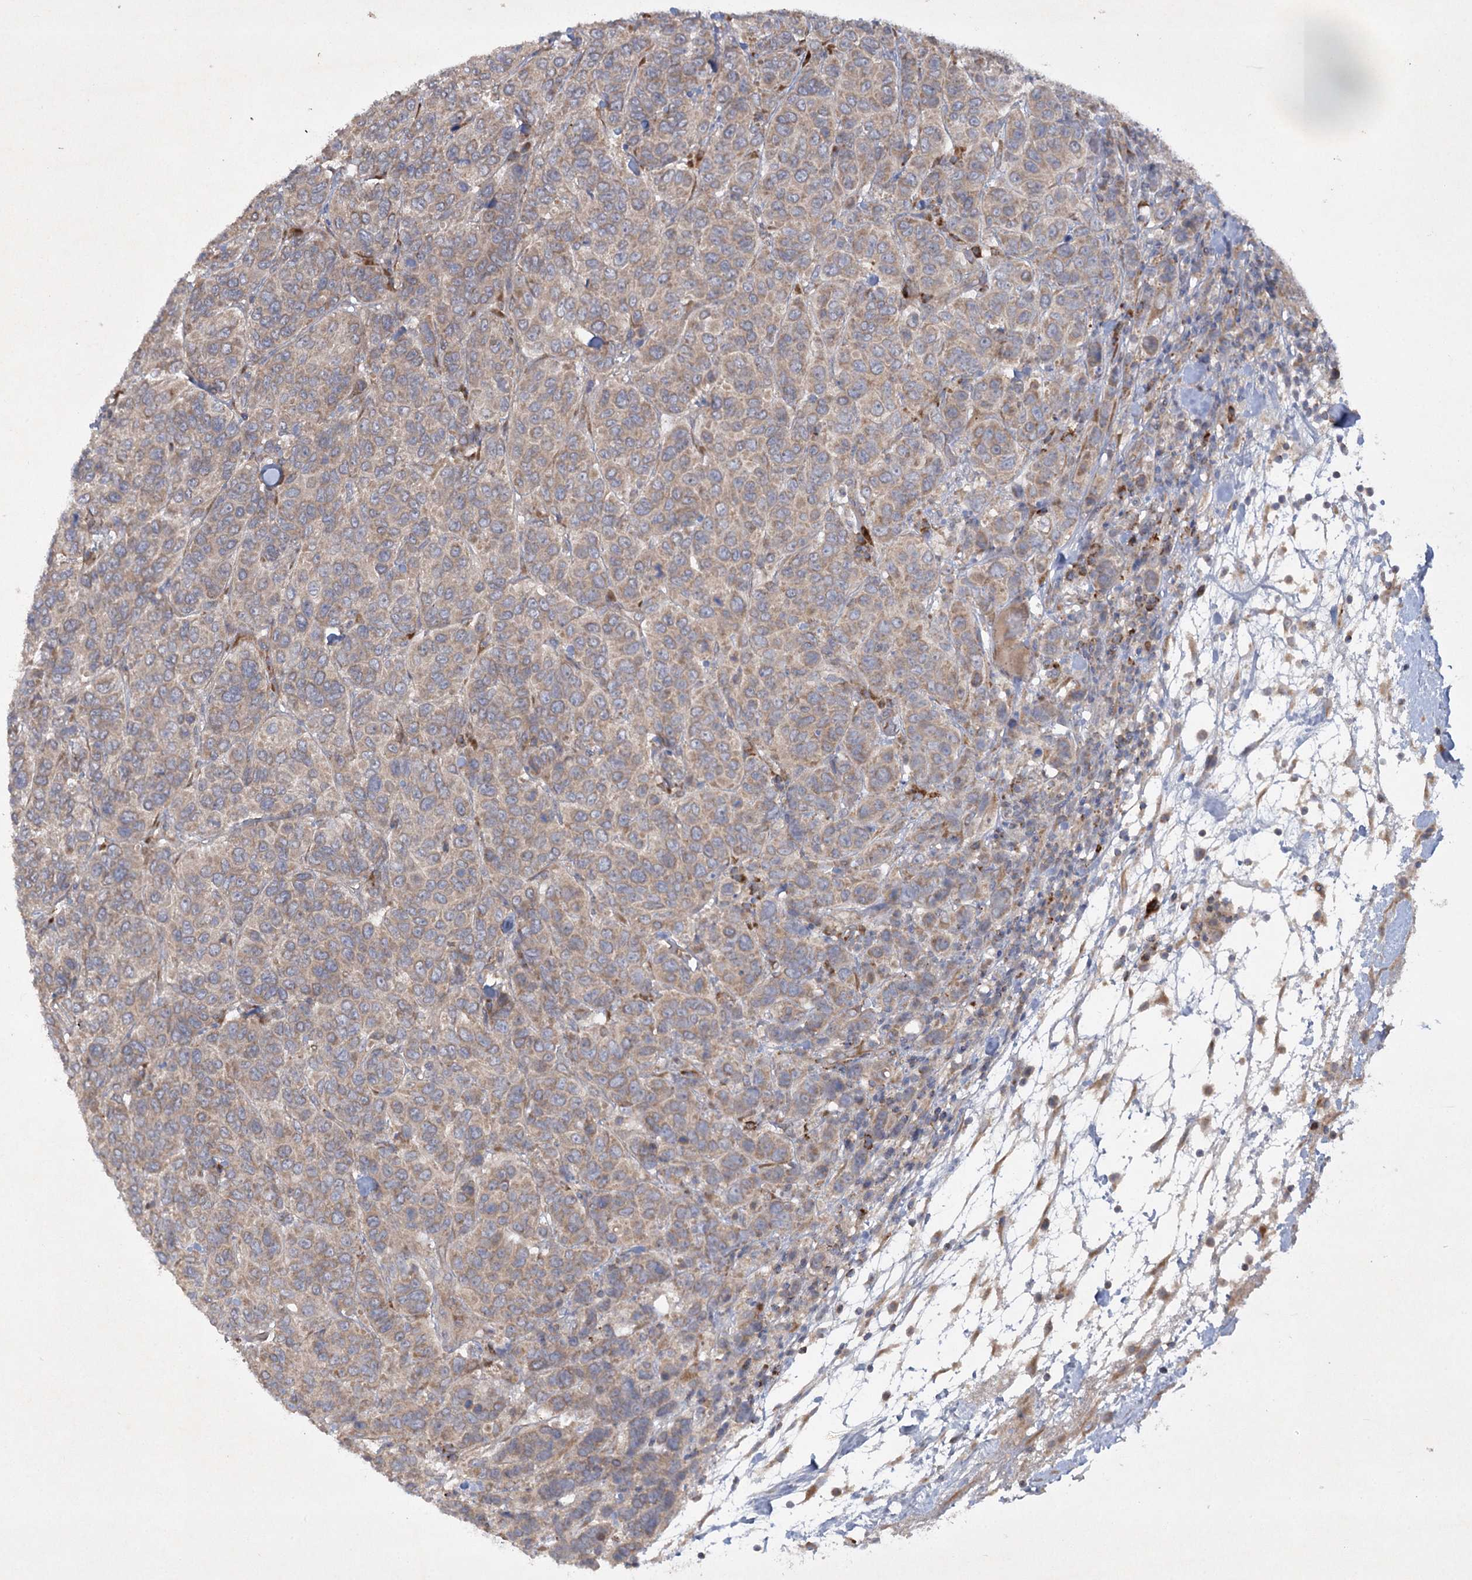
{"staining": {"intensity": "weak", "quantity": ">75%", "location": "cytoplasmic/membranous"}, "tissue": "breast cancer", "cell_type": "Tumor cells", "image_type": "cancer", "snomed": [{"axis": "morphology", "description": "Duct carcinoma"}, {"axis": "topography", "description": "Breast"}], "caption": "High-power microscopy captured an immunohistochemistry (IHC) photomicrograph of invasive ductal carcinoma (breast), revealing weak cytoplasmic/membranous positivity in about >75% of tumor cells.", "gene": "TRAF3IP1", "patient": {"sex": "female", "age": 55}}